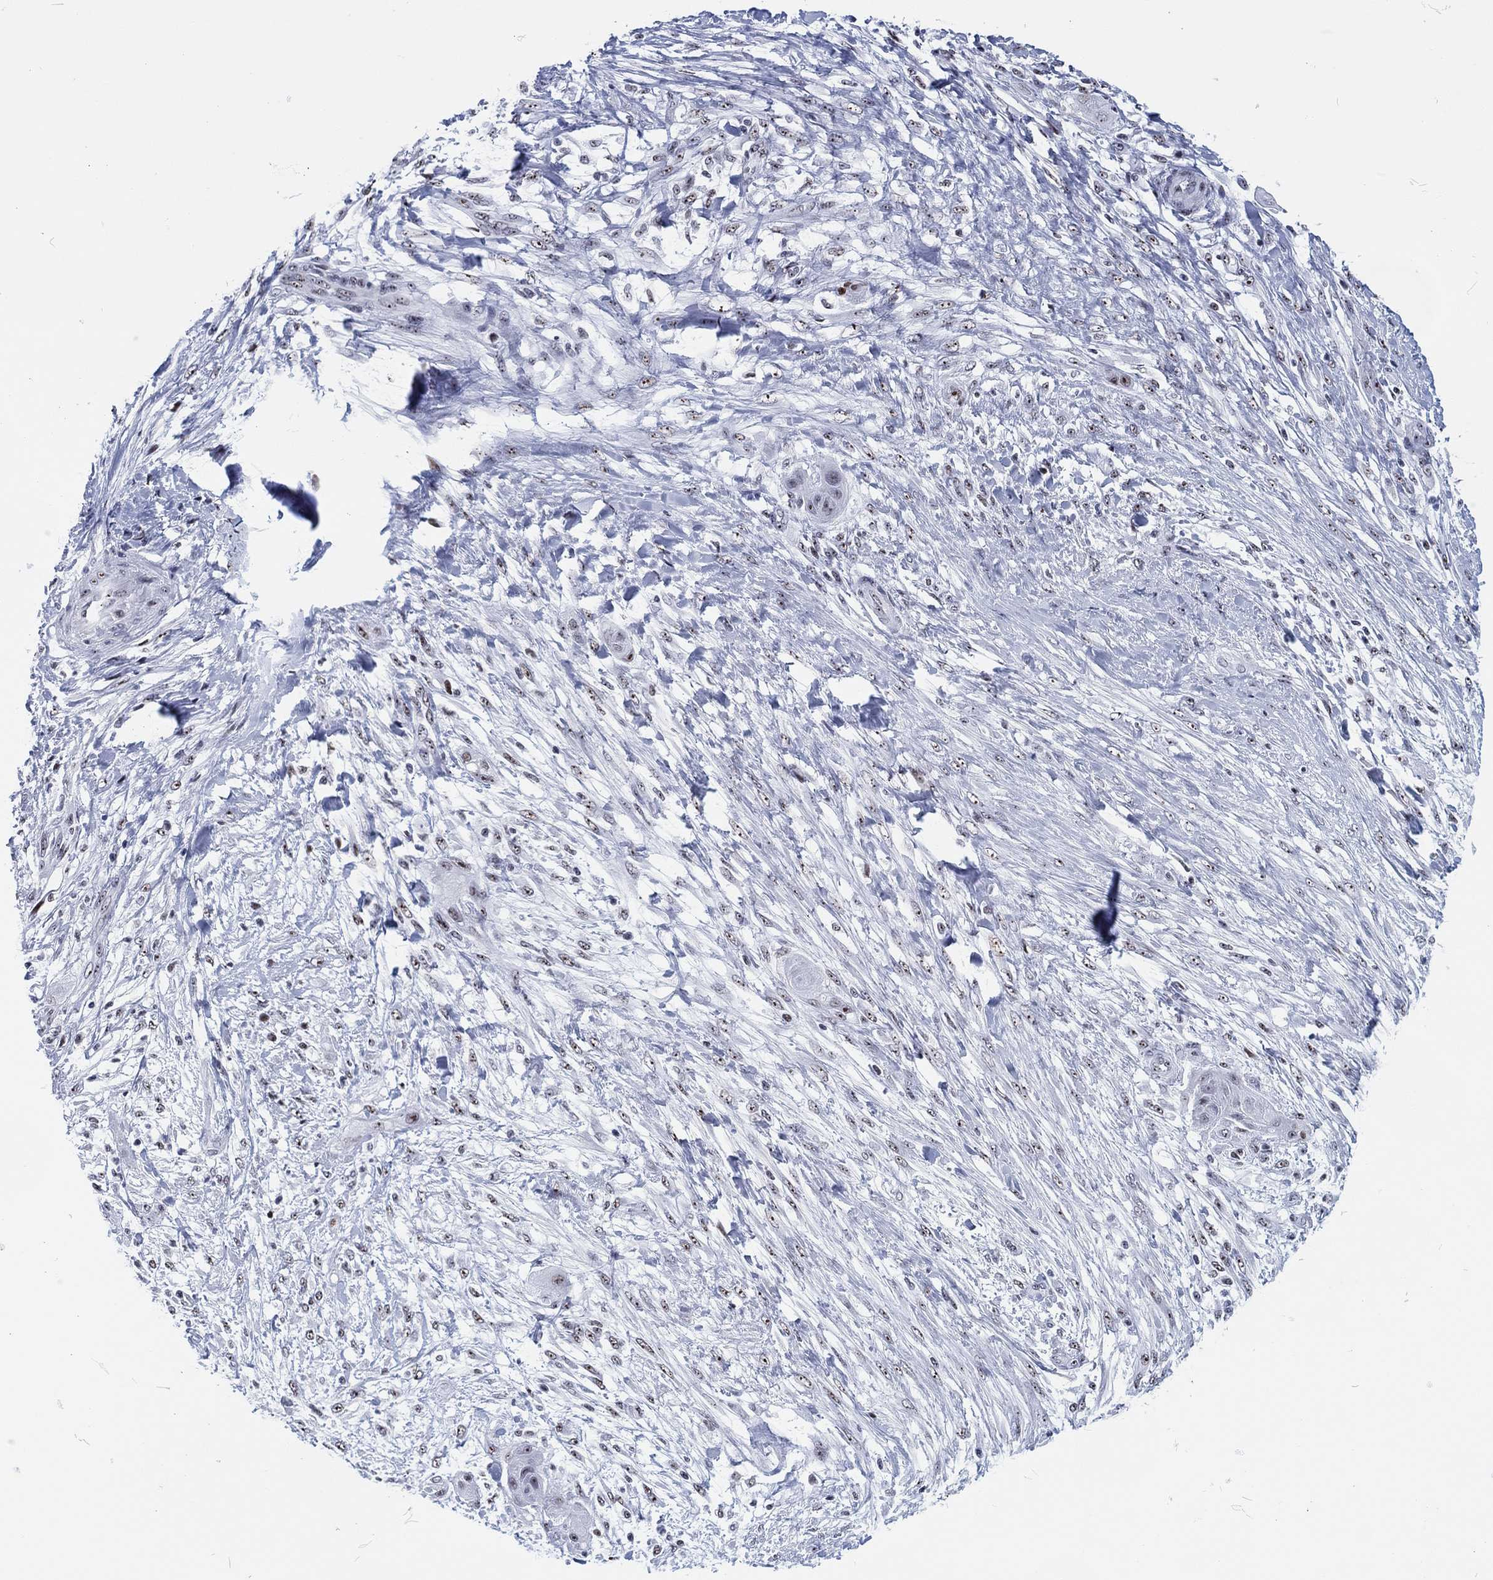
{"staining": {"intensity": "negative", "quantity": "none", "location": "none"}, "tissue": "skin cancer", "cell_type": "Tumor cells", "image_type": "cancer", "snomed": [{"axis": "morphology", "description": "Squamous cell carcinoma, NOS"}, {"axis": "topography", "description": "Skin"}], "caption": "Immunohistochemical staining of human skin cancer reveals no significant expression in tumor cells.", "gene": "MAPK8IP1", "patient": {"sex": "male", "age": 62}}